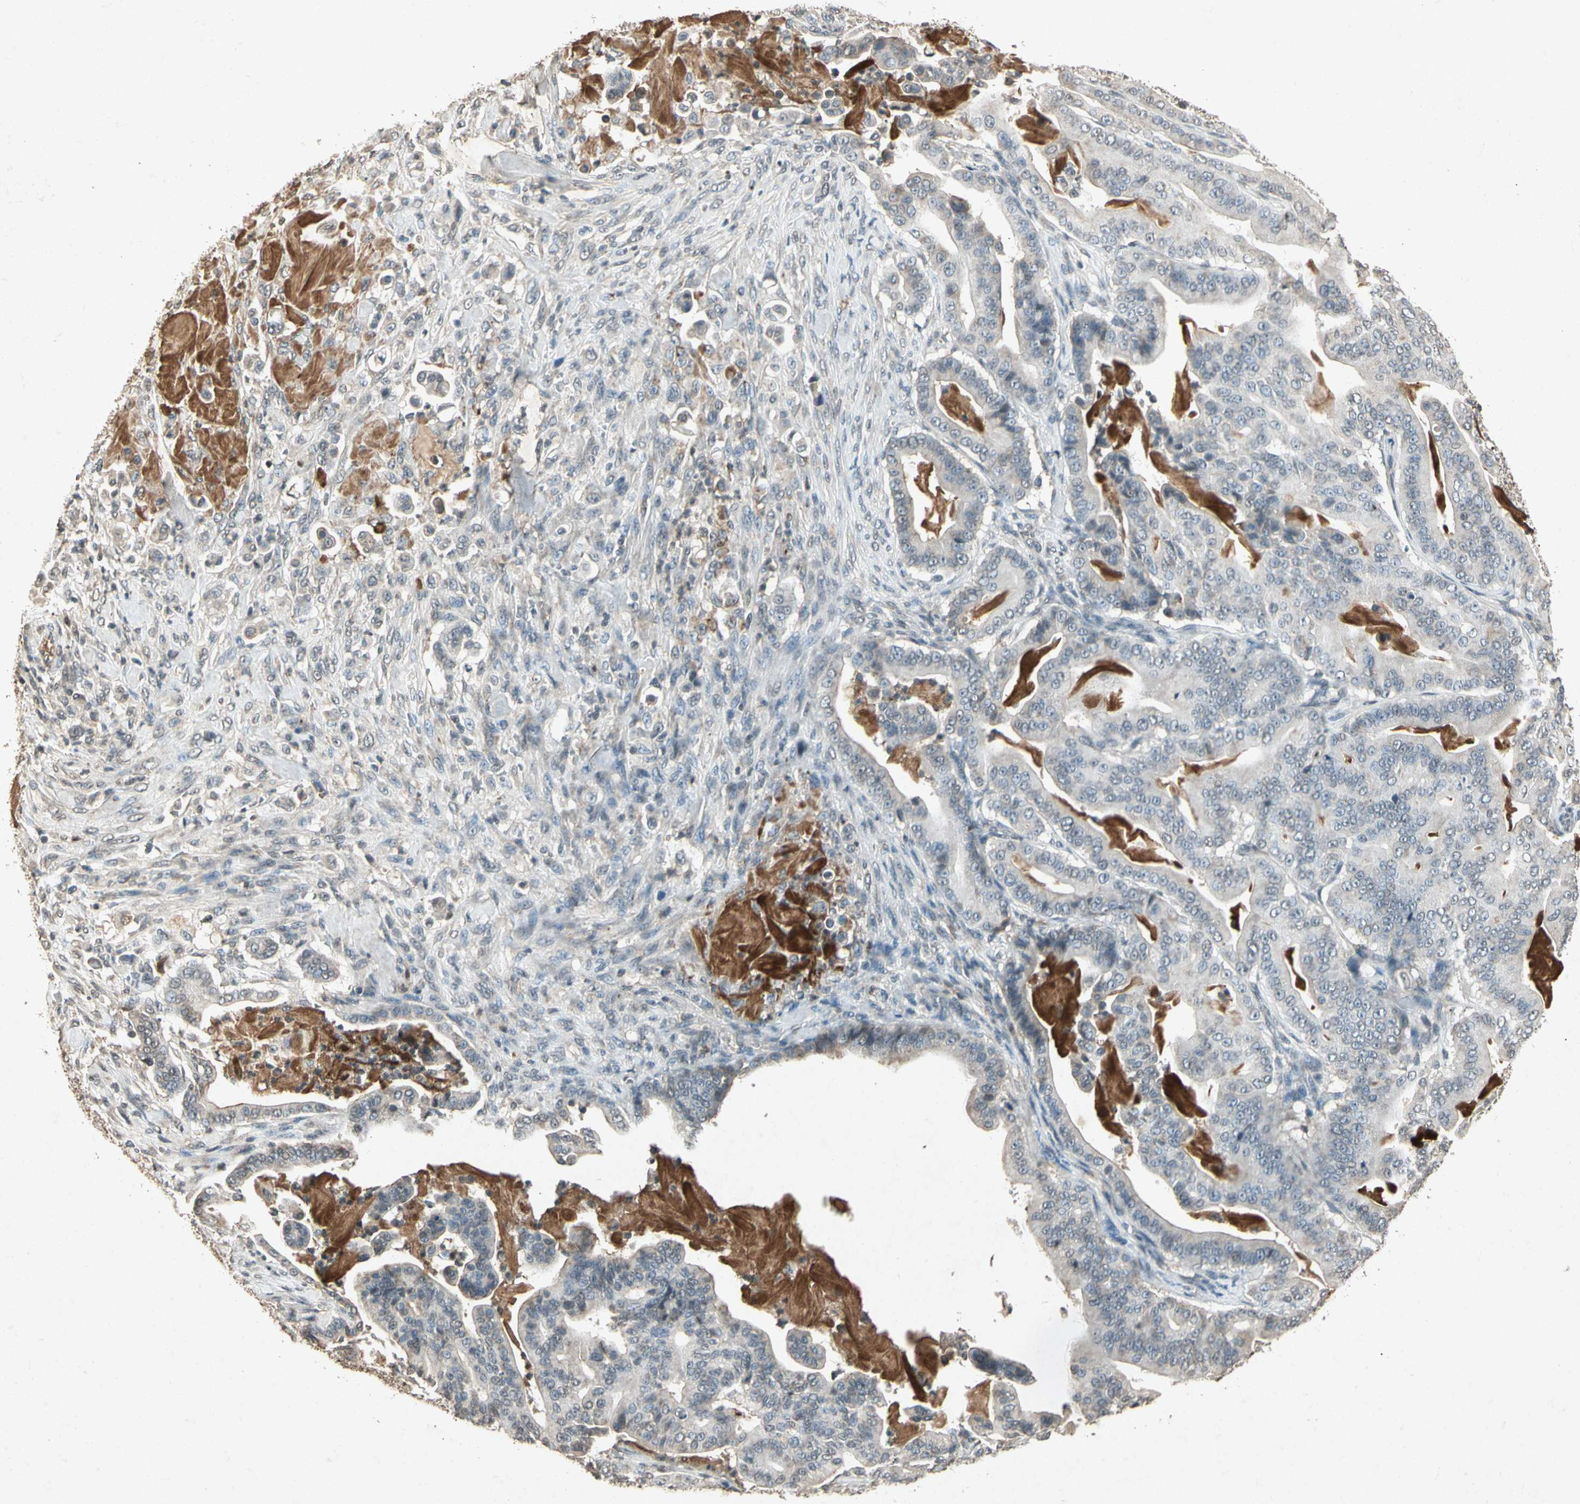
{"staining": {"intensity": "weak", "quantity": "<25%", "location": "cytoplasmic/membranous"}, "tissue": "pancreatic cancer", "cell_type": "Tumor cells", "image_type": "cancer", "snomed": [{"axis": "morphology", "description": "Adenocarcinoma, NOS"}, {"axis": "topography", "description": "Pancreas"}], "caption": "Tumor cells are negative for protein expression in human adenocarcinoma (pancreatic).", "gene": "CP", "patient": {"sex": "male", "age": 63}}